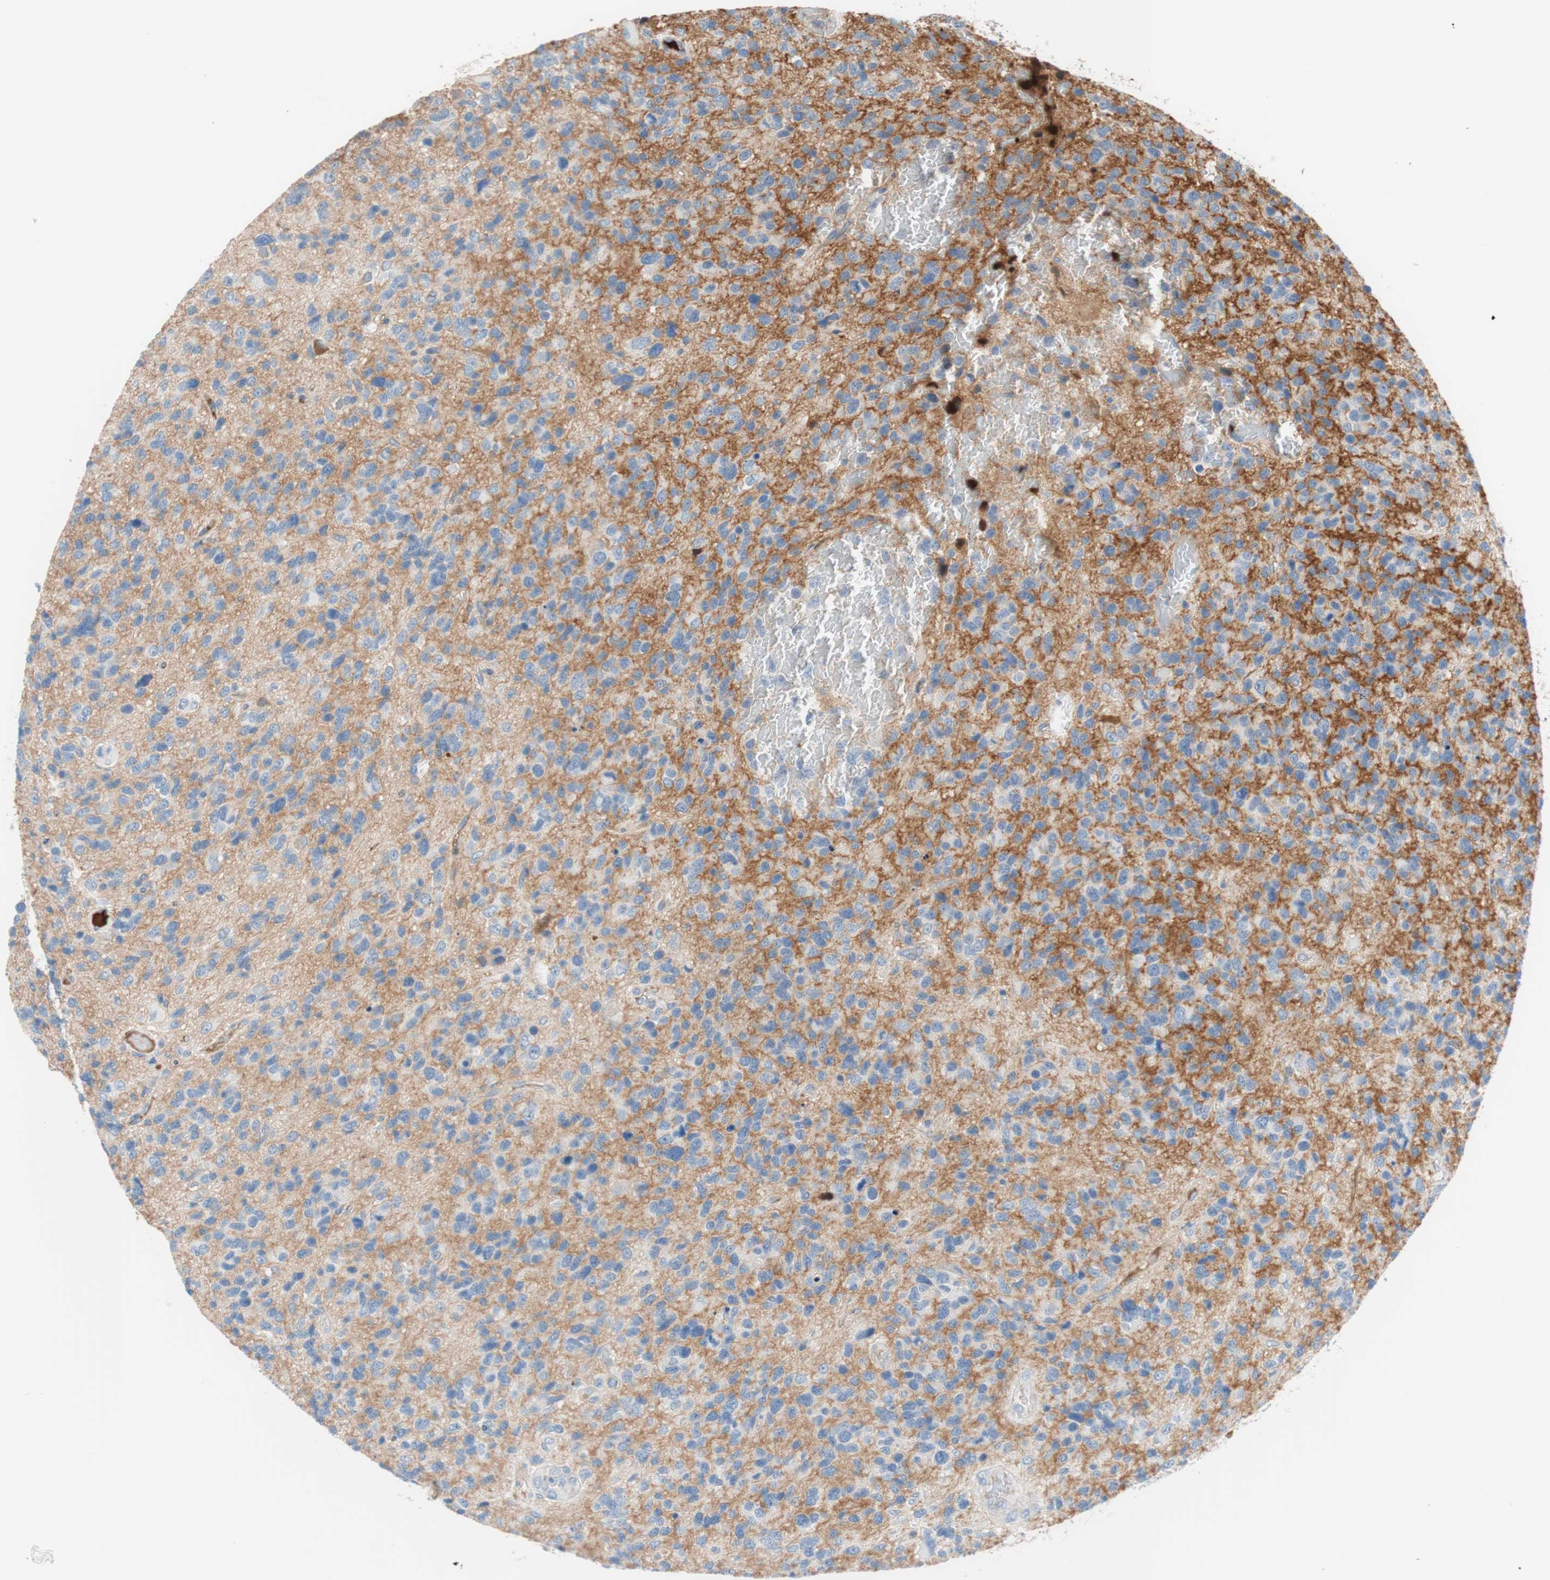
{"staining": {"intensity": "negative", "quantity": "none", "location": "none"}, "tissue": "glioma", "cell_type": "Tumor cells", "image_type": "cancer", "snomed": [{"axis": "morphology", "description": "Glioma, malignant, High grade"}, {"axis": "topography", "description": "Brain"}], "caption": "This is a image of immunohistochemistry (IHC) staining of high-grade glioma (malignant), which shows no staining in tumor cells.", "gene": "RBP4", "patient": {"sex": "female", "age": 58}}